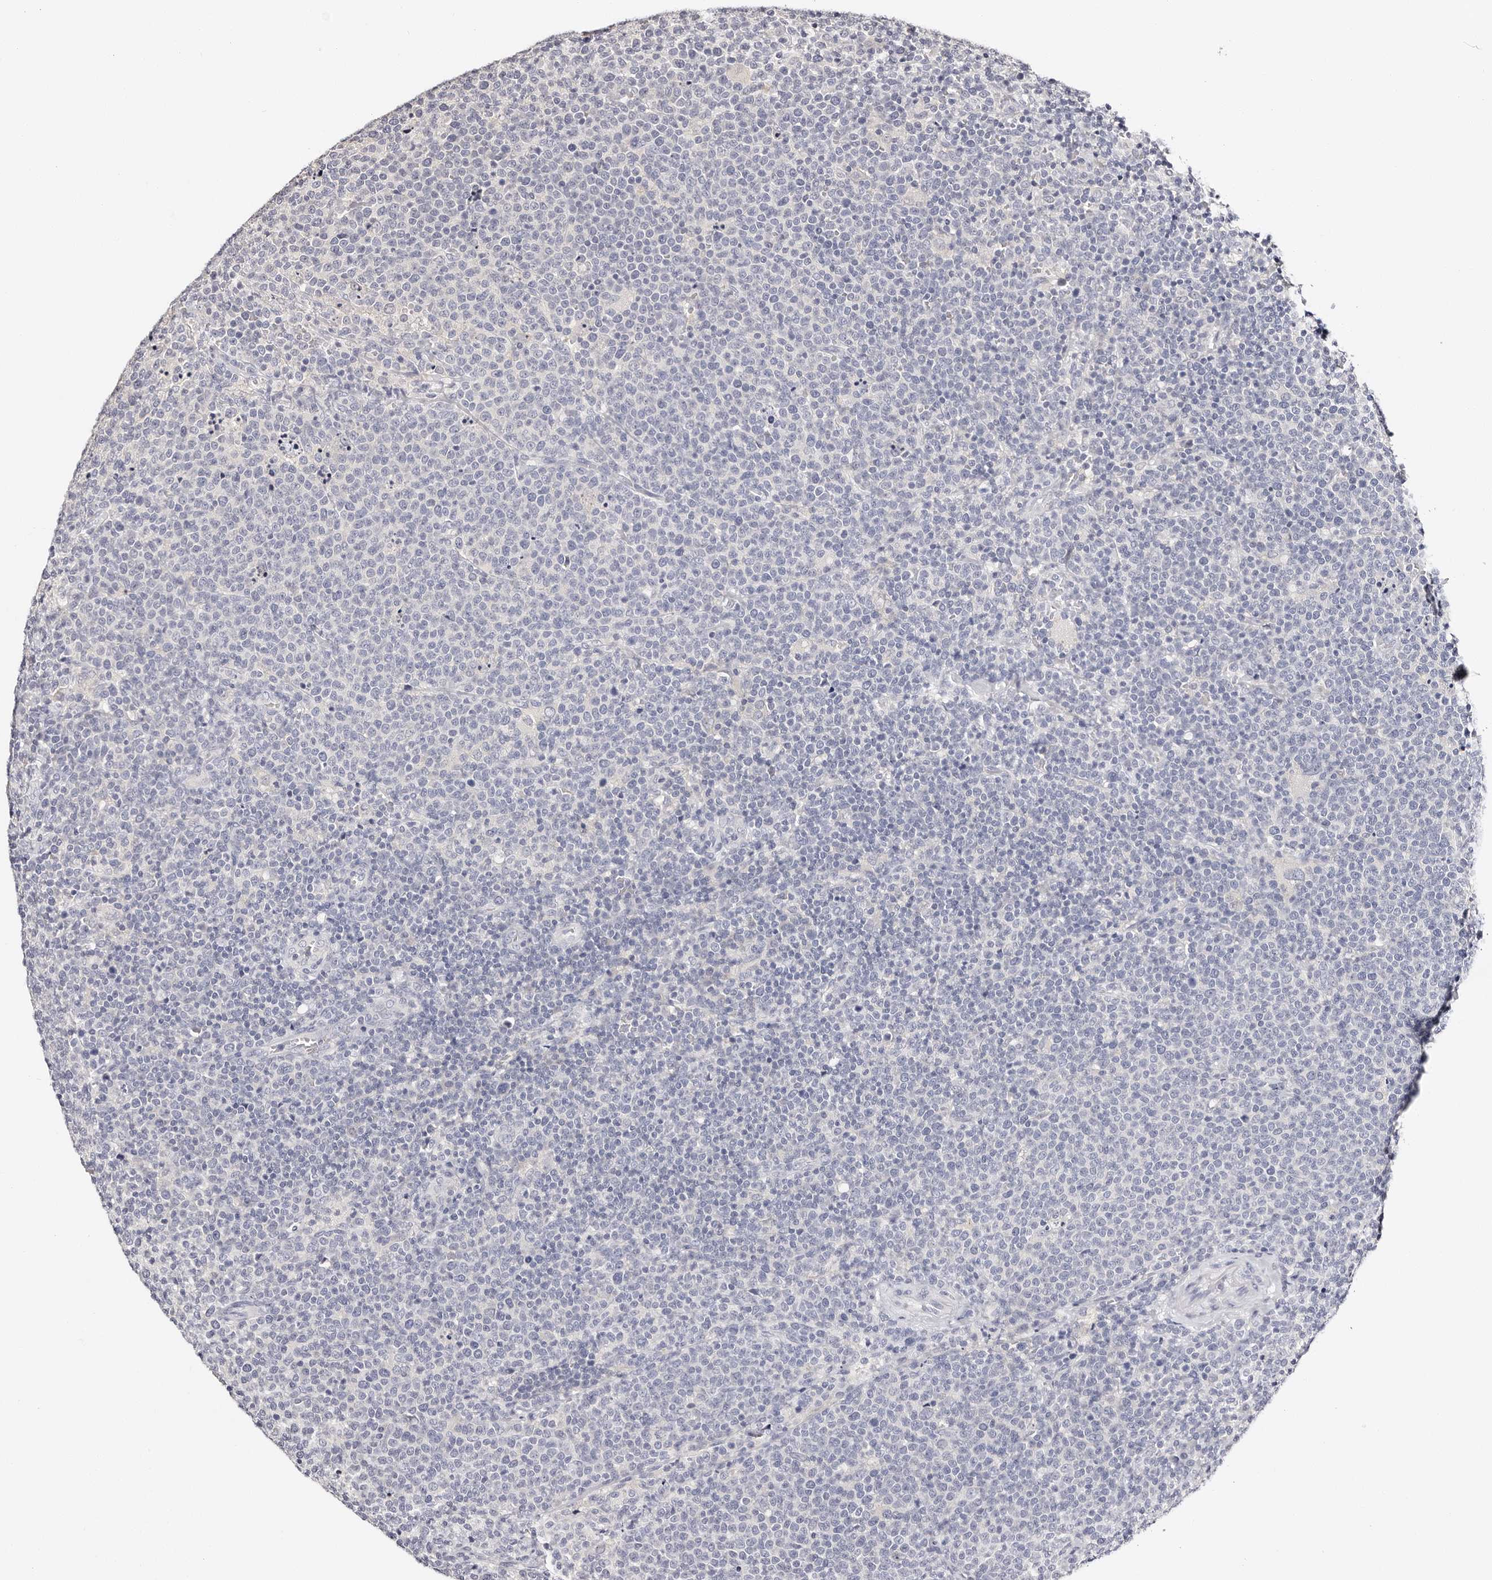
{"staining": {"intensity": "negative", "quantity": "none", "location": "none"}, "tissue": "lymphoma", "cell_type": "Tumor cells", "image_type": "cancer", "snomed": [{"axis": "morphology", "description": "Malignant lymphoma, non-Hodgkin's type, High grade"}, {"axis": "topography", "description": "Lymph node"}], "caption": "This histopathology image is of high-grade malignant lymphoma, non-Hodgkin's type stained with immunohistochemistry to label a protein in brown with the nuclei are counter-stained blue. There is no staining in tumor cells. (Stains: DAB (3,3'-diaminobenzidine) IHC with hematoxylin counter stain, Microscopy: brightfield microscopy at high magnification).", "gene": "ROM1", "patient": {"sex": "male", "age": 61}}